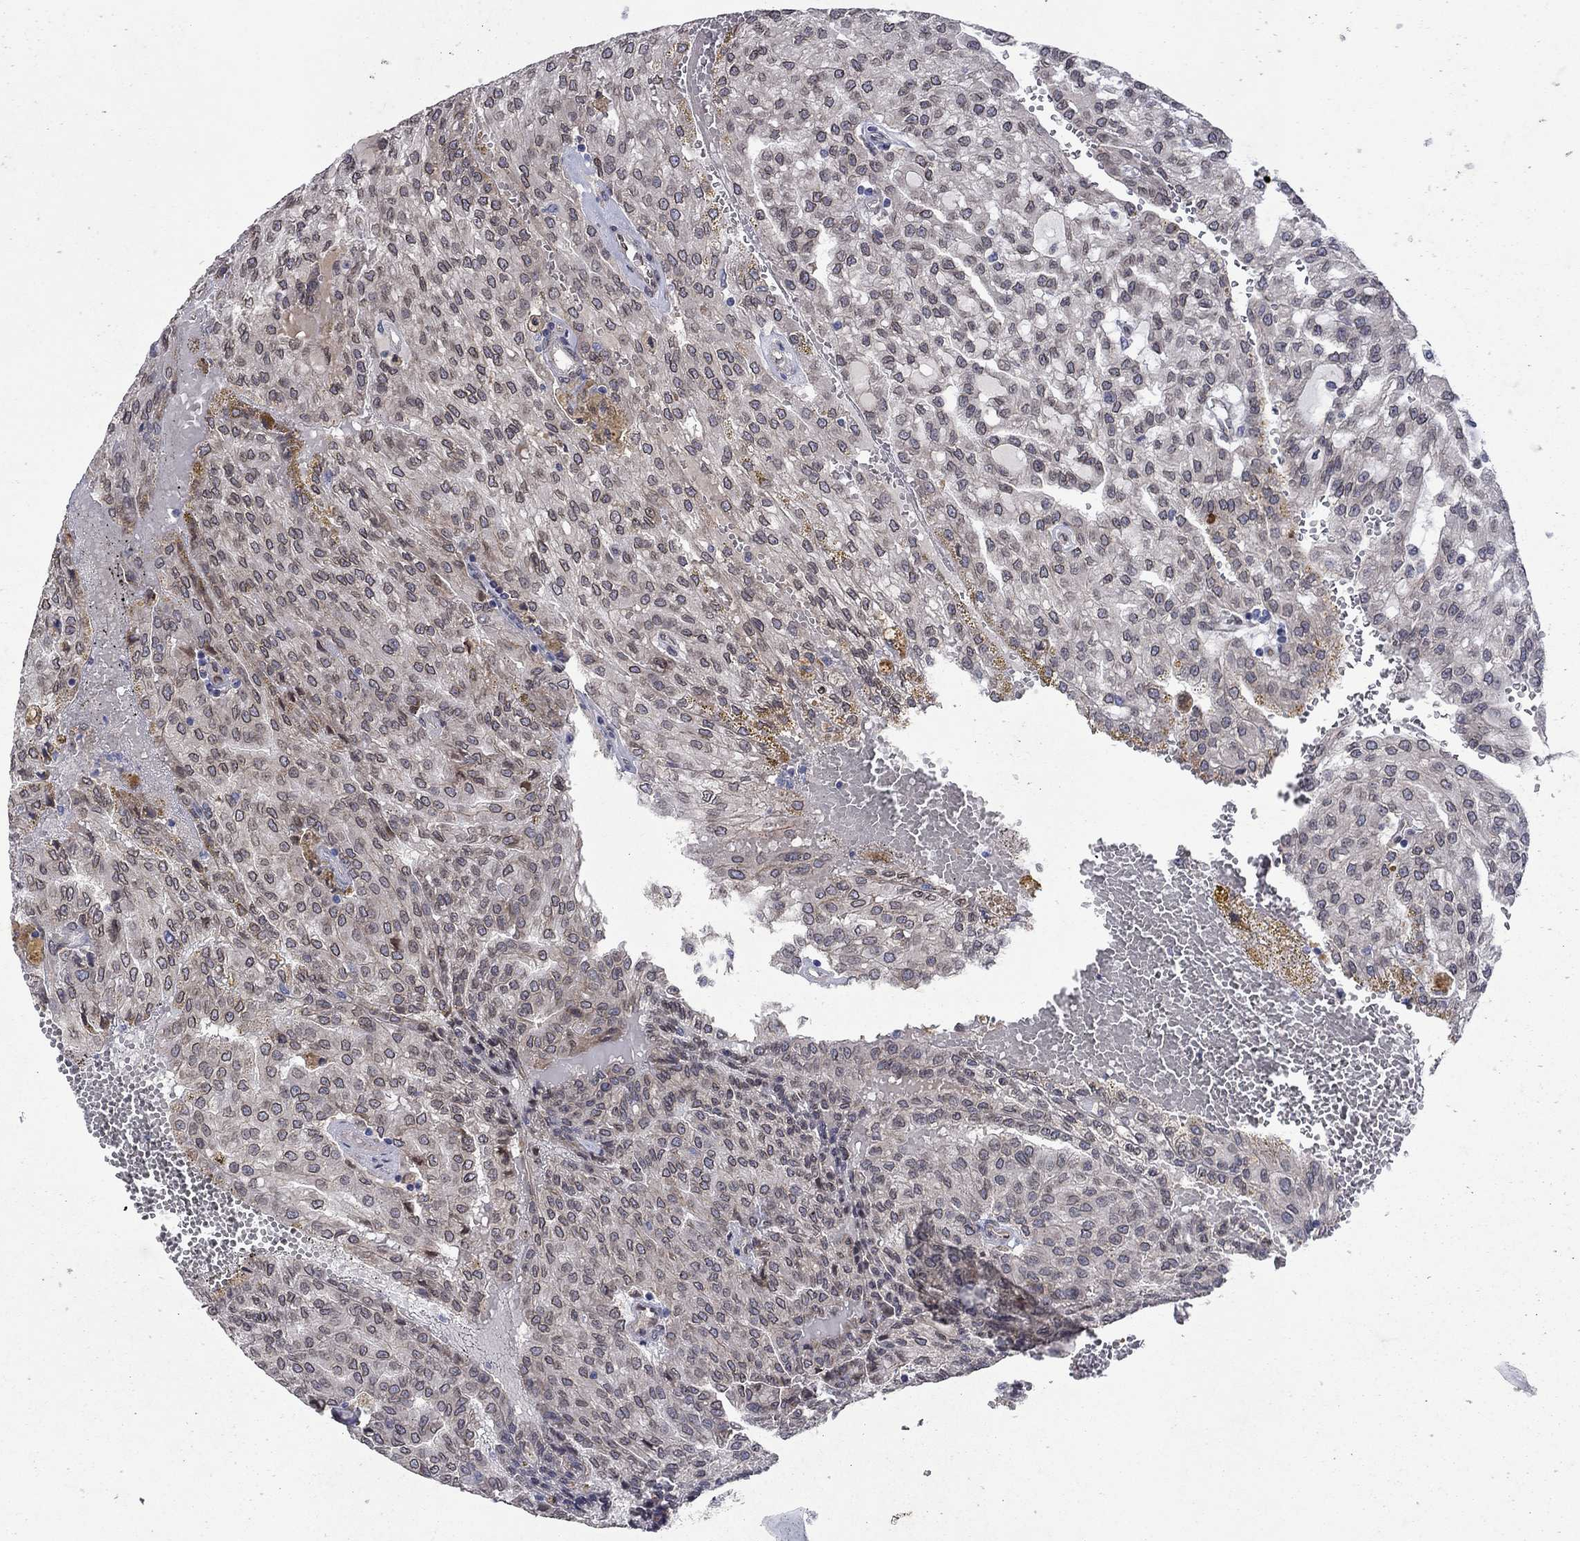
{"staining": {"intensity": "negative", "quantity": "none", "location": "none"}, "tissue": "renal cancer", "cell_type": "Tumor cells", "image_type": "cancer", "snomed": [{"axis": "morphology", "description": "Adenocarcinoma, NOS"}, {"axis": "topography", "description": "Kidney"}], "caption": "This is an immunohistochemistry histopathology image of adenocarcinoma (renal). There is no expression in tumor cells.", "gene": "EMC9", "patient": {"sex": "male", "age": 63}}